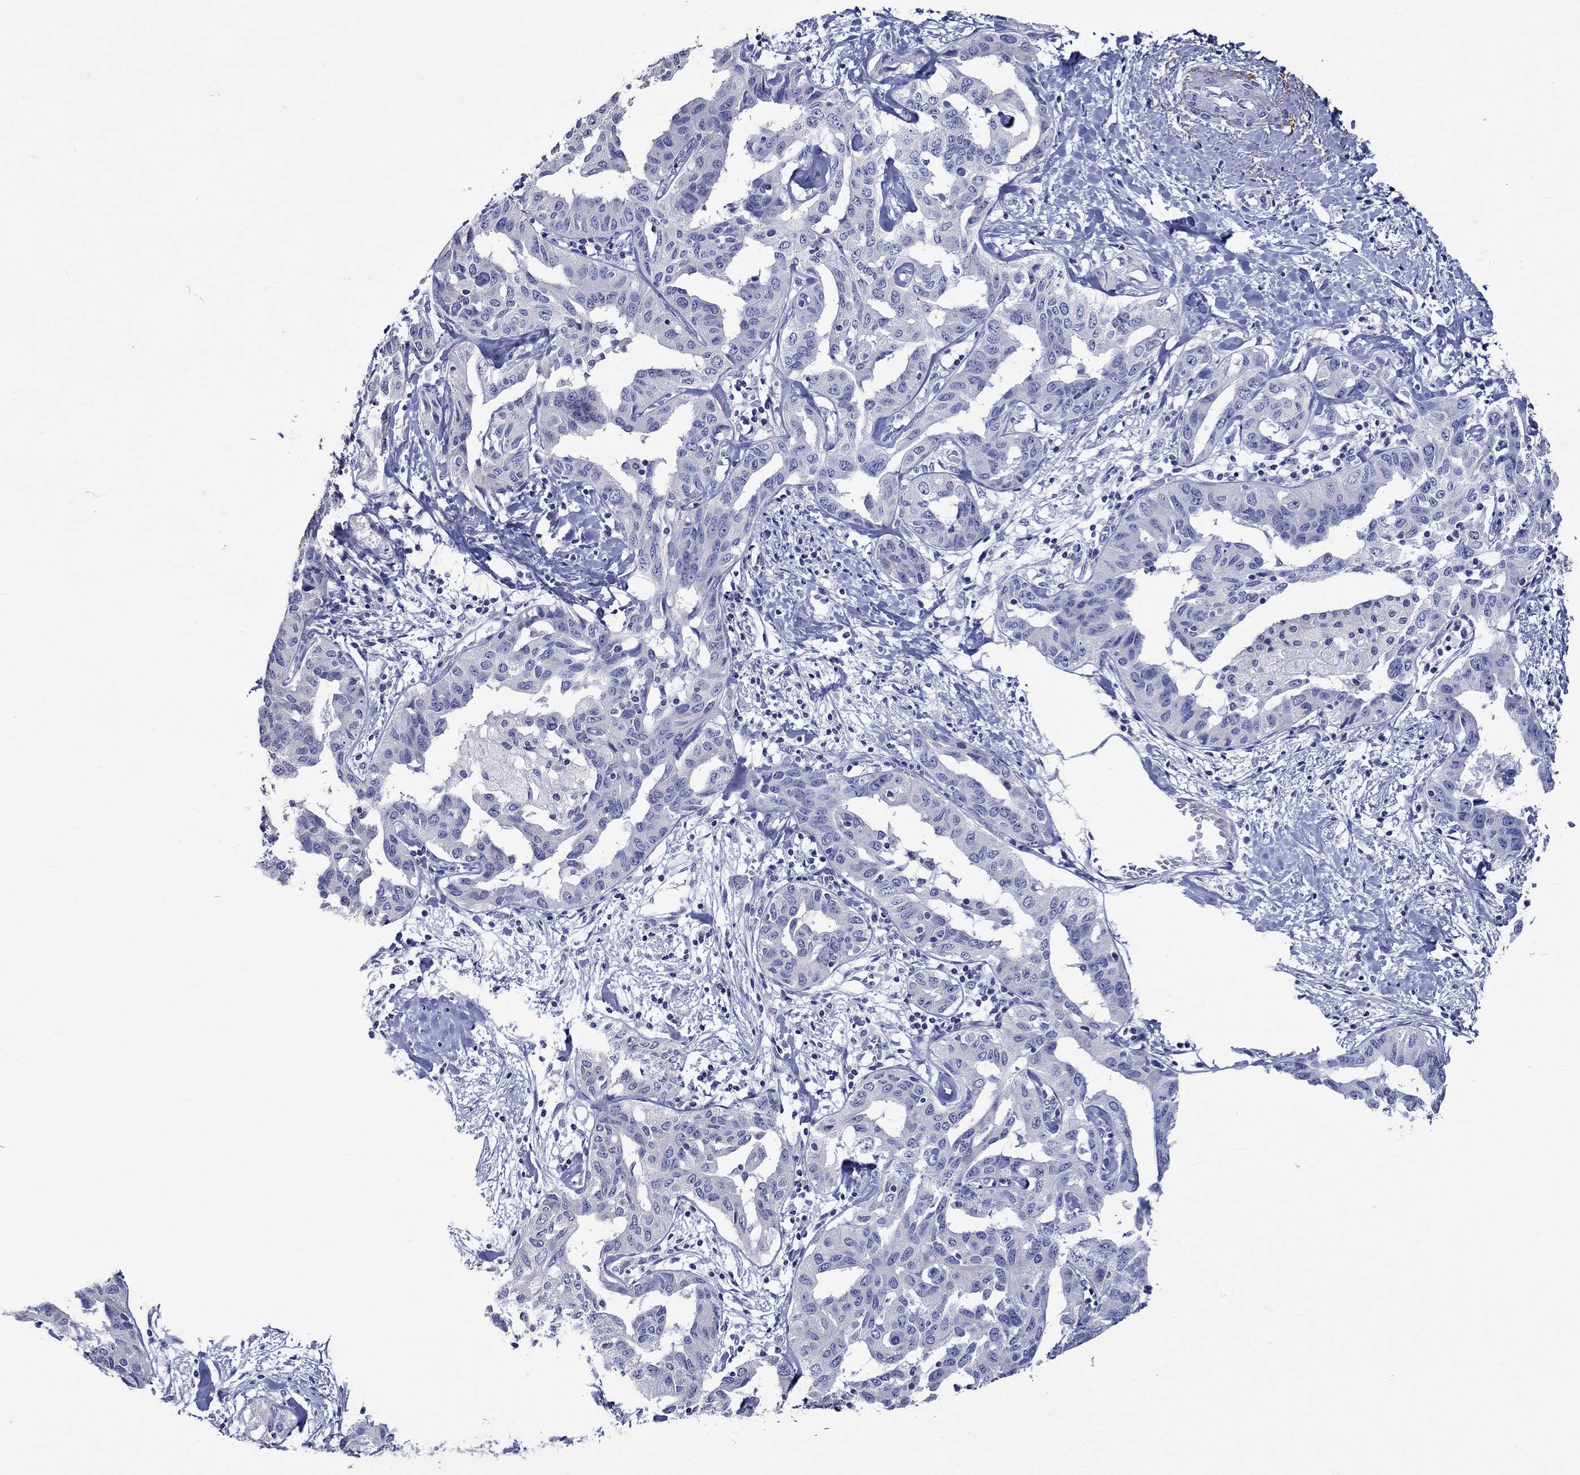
{"staining": {"intensity": "negative", "quantity": "none", "location": "none"}, "tissue": "liver cancer", "cell_type": "Tumor cells", "image_type": "cancer", "snomed": [{"axis": "morphology", "description": "Cholangiocarcinoma"}, {"axis": "topography", "description": "Liver"}], "caption": "The image exhibits no significant staining in tumor cells of liver cancer.", "gene": "KLHL35", "patient": {"sex": "male", "age": 59}}